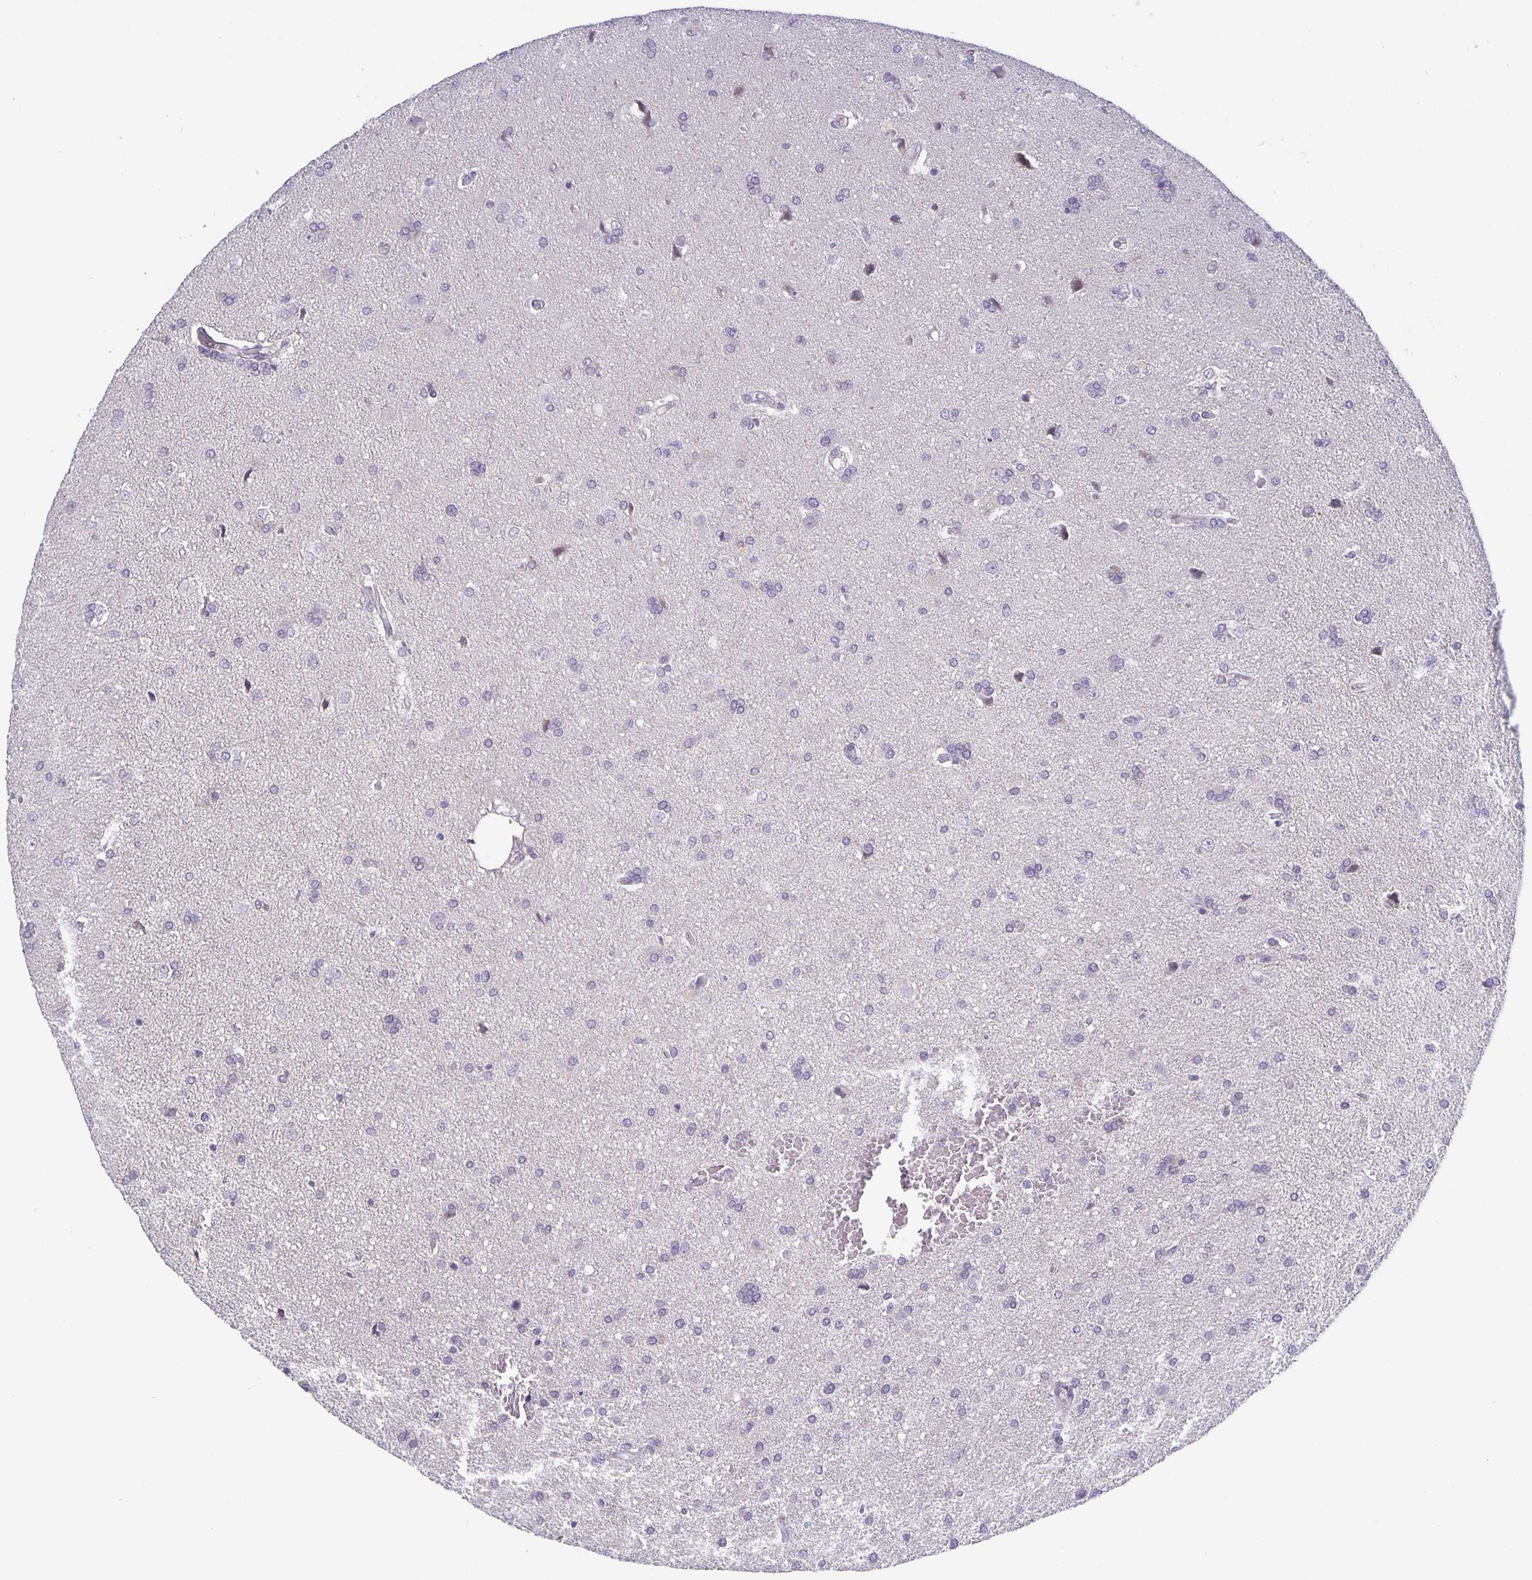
{"staining": {"intensity": "negative", "quantity": "none", "location": "none"}, "tissue": "glioma", "cell_type": "Tumor cells", "image_type": "cancer", "snomed": [{"axis": "morphology", "description": "Glioma, malignant, High grade"}, {"axis": "topography", "description": "Brain"}], "caption": "IHC of malignant glioma (high-grade) exhibits no positivity in tumor cells.", "gene": "GDF15", "patient": {"sex": "male", "age": 68}}